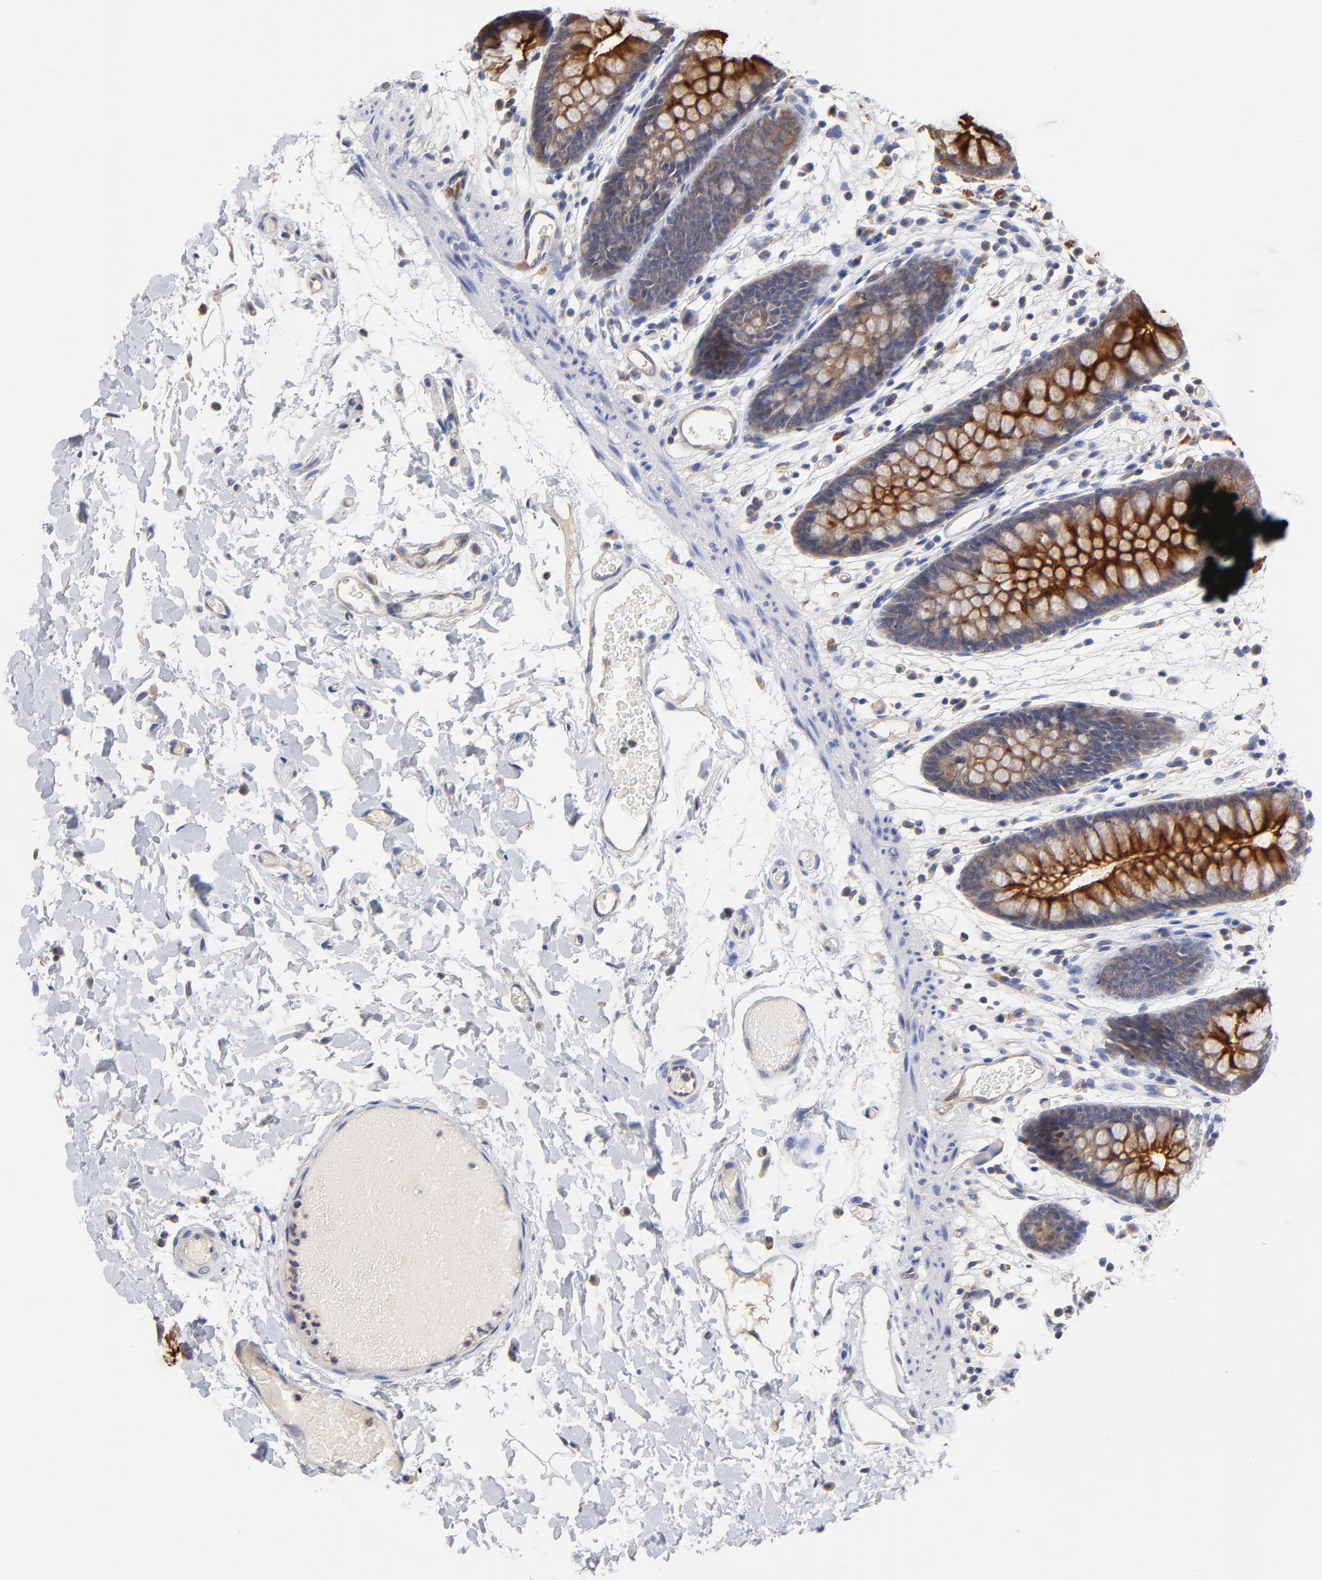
{"staining": {"intensity": "negative", "quantity": "none", "location": "none"}, "tissue": "colon", "cell_type": "Endothelial cells", "image_type": "normal", "snomed": [{"axis": "morphology", "description": "Normal tissue, NOS"}, {"axis": "topography", "description": "Smooth muscle"}, {"axis": "topography", "description": "Colon"}], "caption": "Photomicrograph shows no significant protein positivity in endothelial cells of unremarkable colon. The staining was performed using DAB (3,3'-diaminobenzidine) to visualize the protein expression in brown, while the nuclei were stained in blue with hematoxylin (Magnification: 20x).", "gene": "FBXL2", "patient": {"sex": "male", "age": 67}}